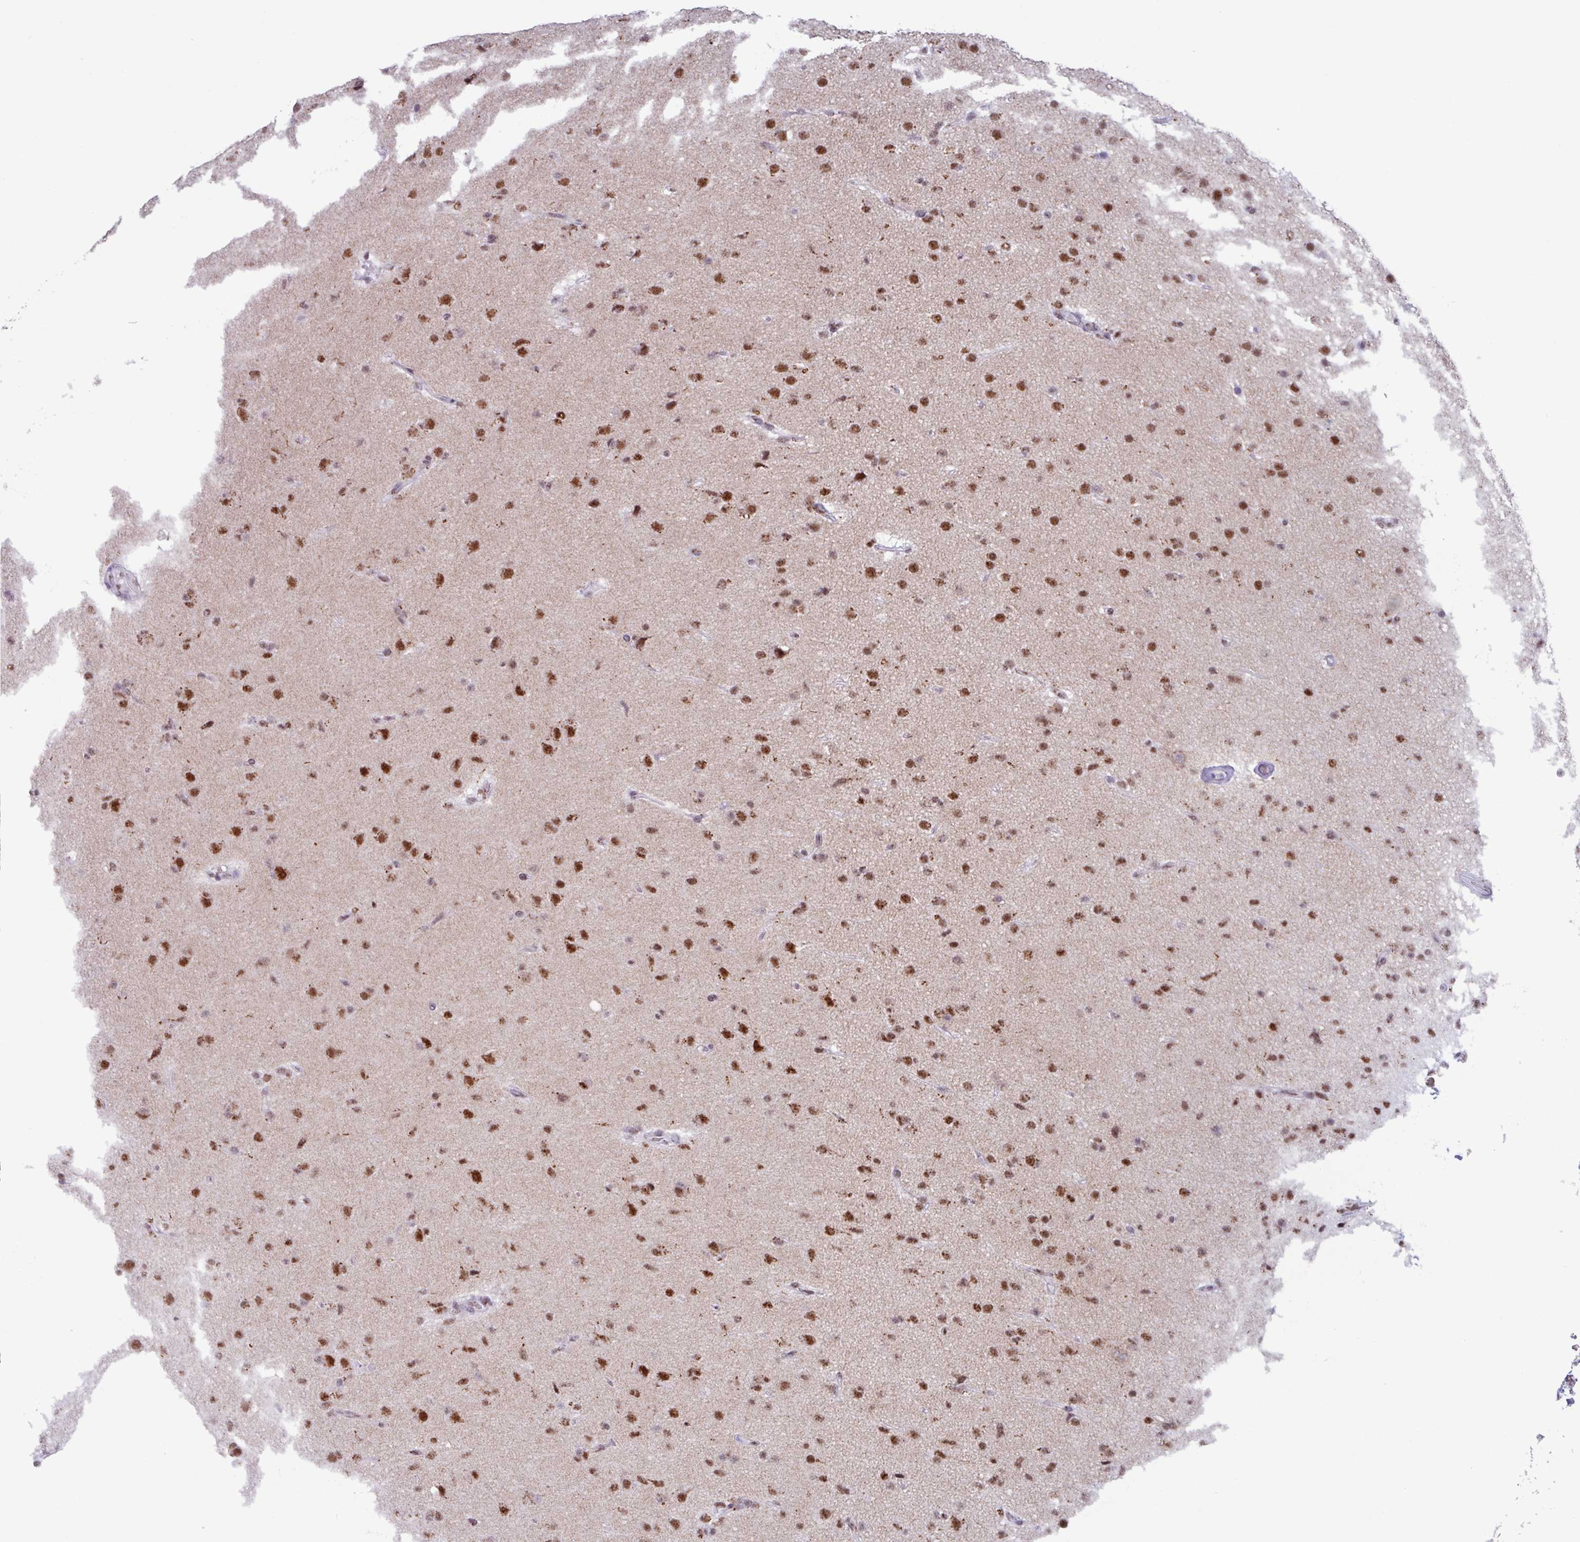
{"staining": {"intensity": "moderate", "quantity": ">75%", "location": "nuclear"}, "tissue": "glioma", "cell_type": "Tumor cells", "image_type": "cancer", "snomed": [{"axis": "morphology", "description": "Glioma, malignant, Low grade"}, {"axis": "topography", "description": "Brain"}], "caption": "This is an image of immunohistochemistry staining of glioma, which shows moderate expression in the nuclear of tumor cells.", "gene": "PUF60", "patient": {"sex": "male", "age": 65}}